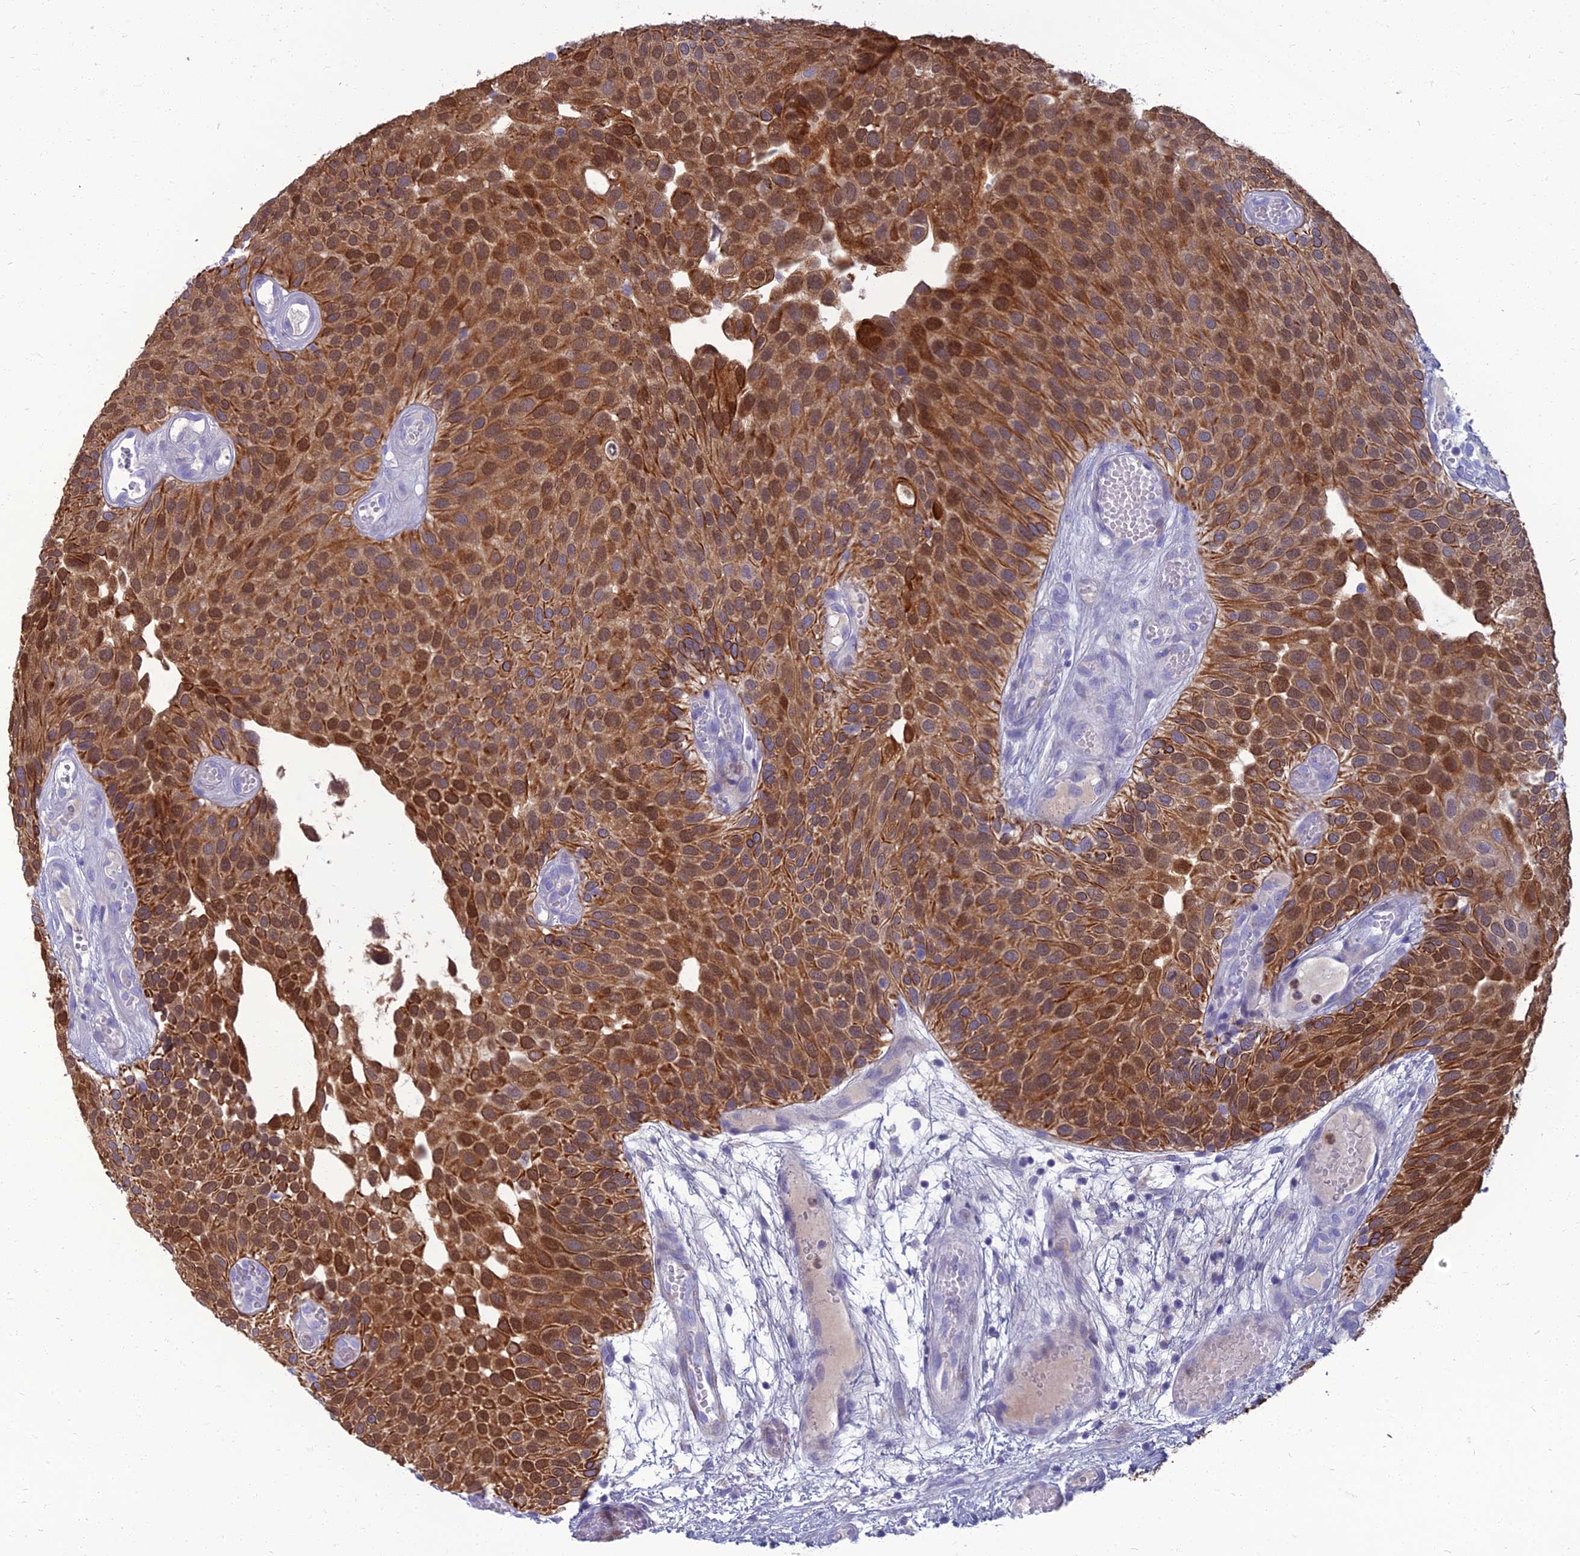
{"staining": {"intensity": "moderate", "quantity": ">75%", "location": "cytoplasmic/membranous,nuclear"}, "tissue": "urothelial cancer", "cell_type": "Tumor cells", "image_type": "cancer", "snomed": [{"axis": "morphology", "description": "Urothelial carcinoma, Low grade"}, {"axis": "topography", "description": "Urinary bladder"}], "caption": "A histopathology image showing moderate cytoplasmic/membranous and nuclear positivity in approximately >75% of tumor cells in urothelial carcinoma (low-grade), as visualized by brown immunohistochemical staining.", "gene": "SPTLC3", "patient": {"sex": "male", "age": 89}}